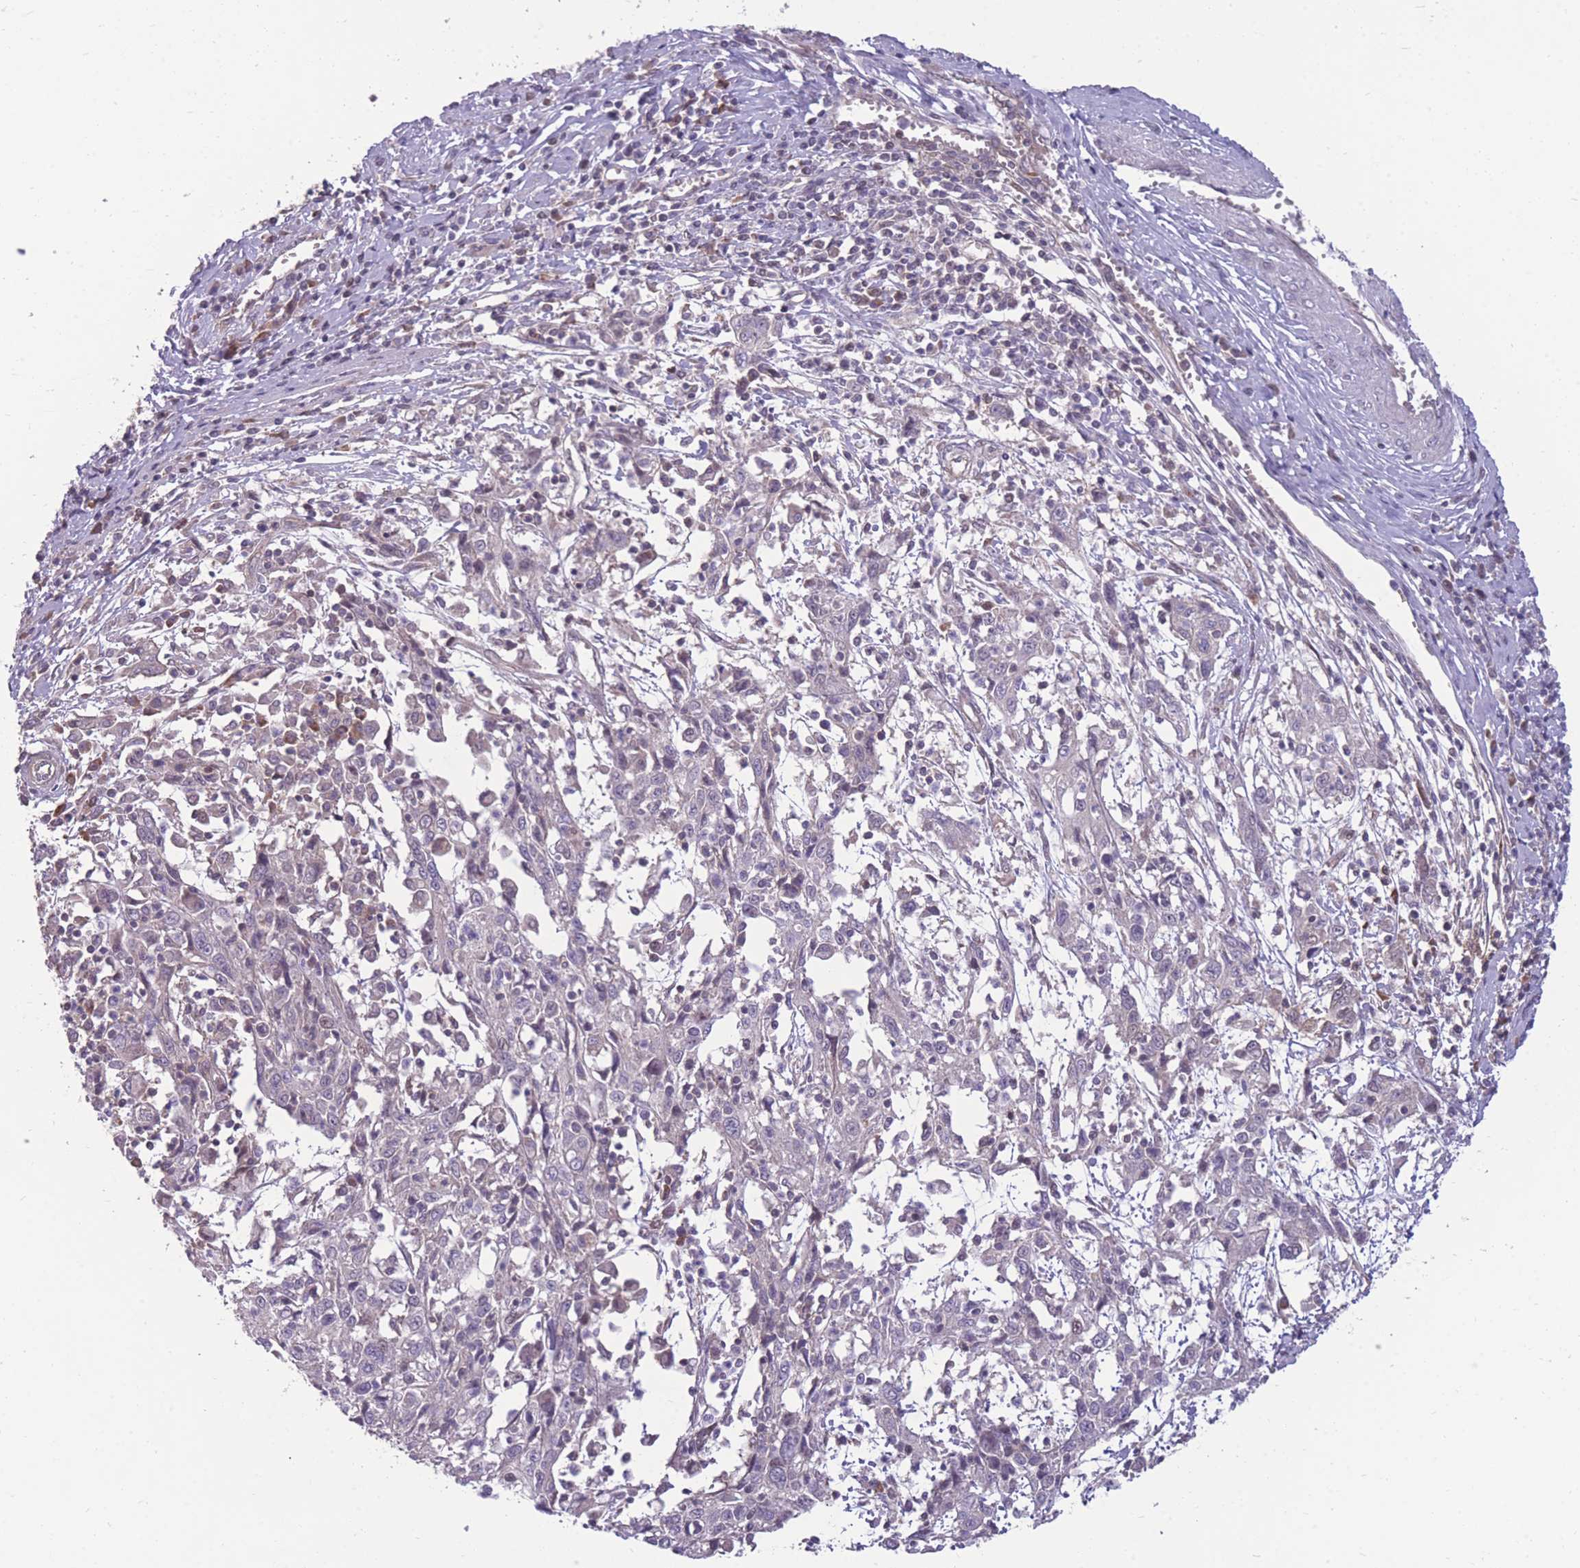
{"staining": {"intensity": "negative", "quantity": "none", "location": "none"}, "tissue": "cervical cancer", "cell_type": "Tumor cells", "image_type": "cancer", "snomed": [{"axis": "morphology", "description": "Squamous cell carcinoma, NOS"}, {"axis": "topography", "description": "Cervix"}], "caption": "DAB (3,3'-diaminobenzidine) immunohistochemical staining of human squamous cell carcinoma (cervical) demonstrates no significant staining in tumor cells.", "gene": "RIC8A", "patient": {"sex": "female", "age": 46}}